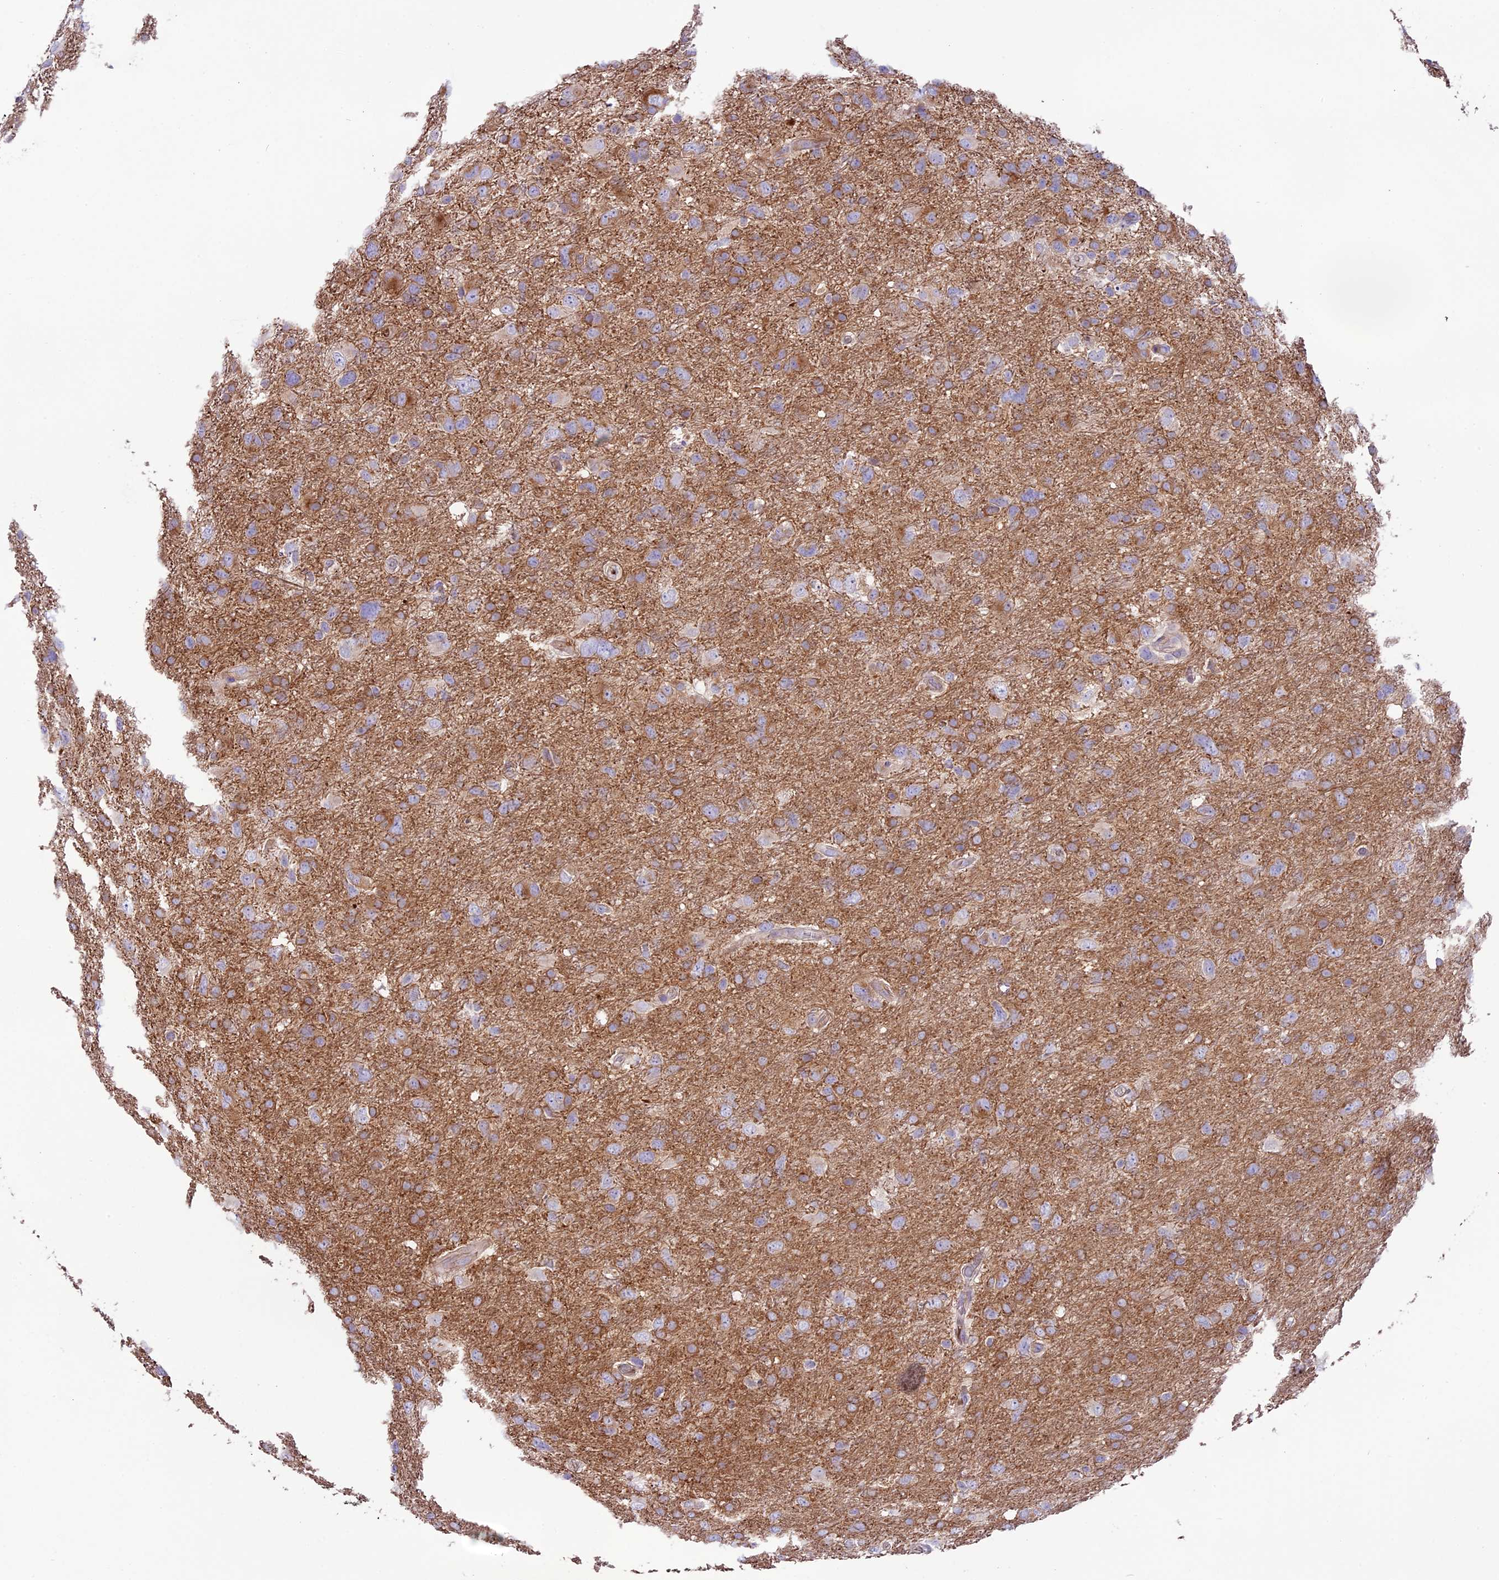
{"staining": {"intensity": "weak", "quantity": "25%-75%", "location": "cytoplasmic/membranous"}, "tissue": "glioma", "cell_type": "Tumor cells", "image_type": "cancer", "snomed": [{"axis": "morphology", "description": "Glioma, malignant, High grade"}, {"axis": "topography", "description": "Brain"}], "caption": "Immunohistochemical staining of human glioma demonstrates low levels of weak cytoplasmic/membranous positivity in approximately 25%-75% of tumor cells. The protein is stained brown, and the nuclei are stained in blue (DAB IHC with brightfield microscopy, high magnification).", "gene": "CD99L2", "patient": {"sex": "male", "age": 61}}